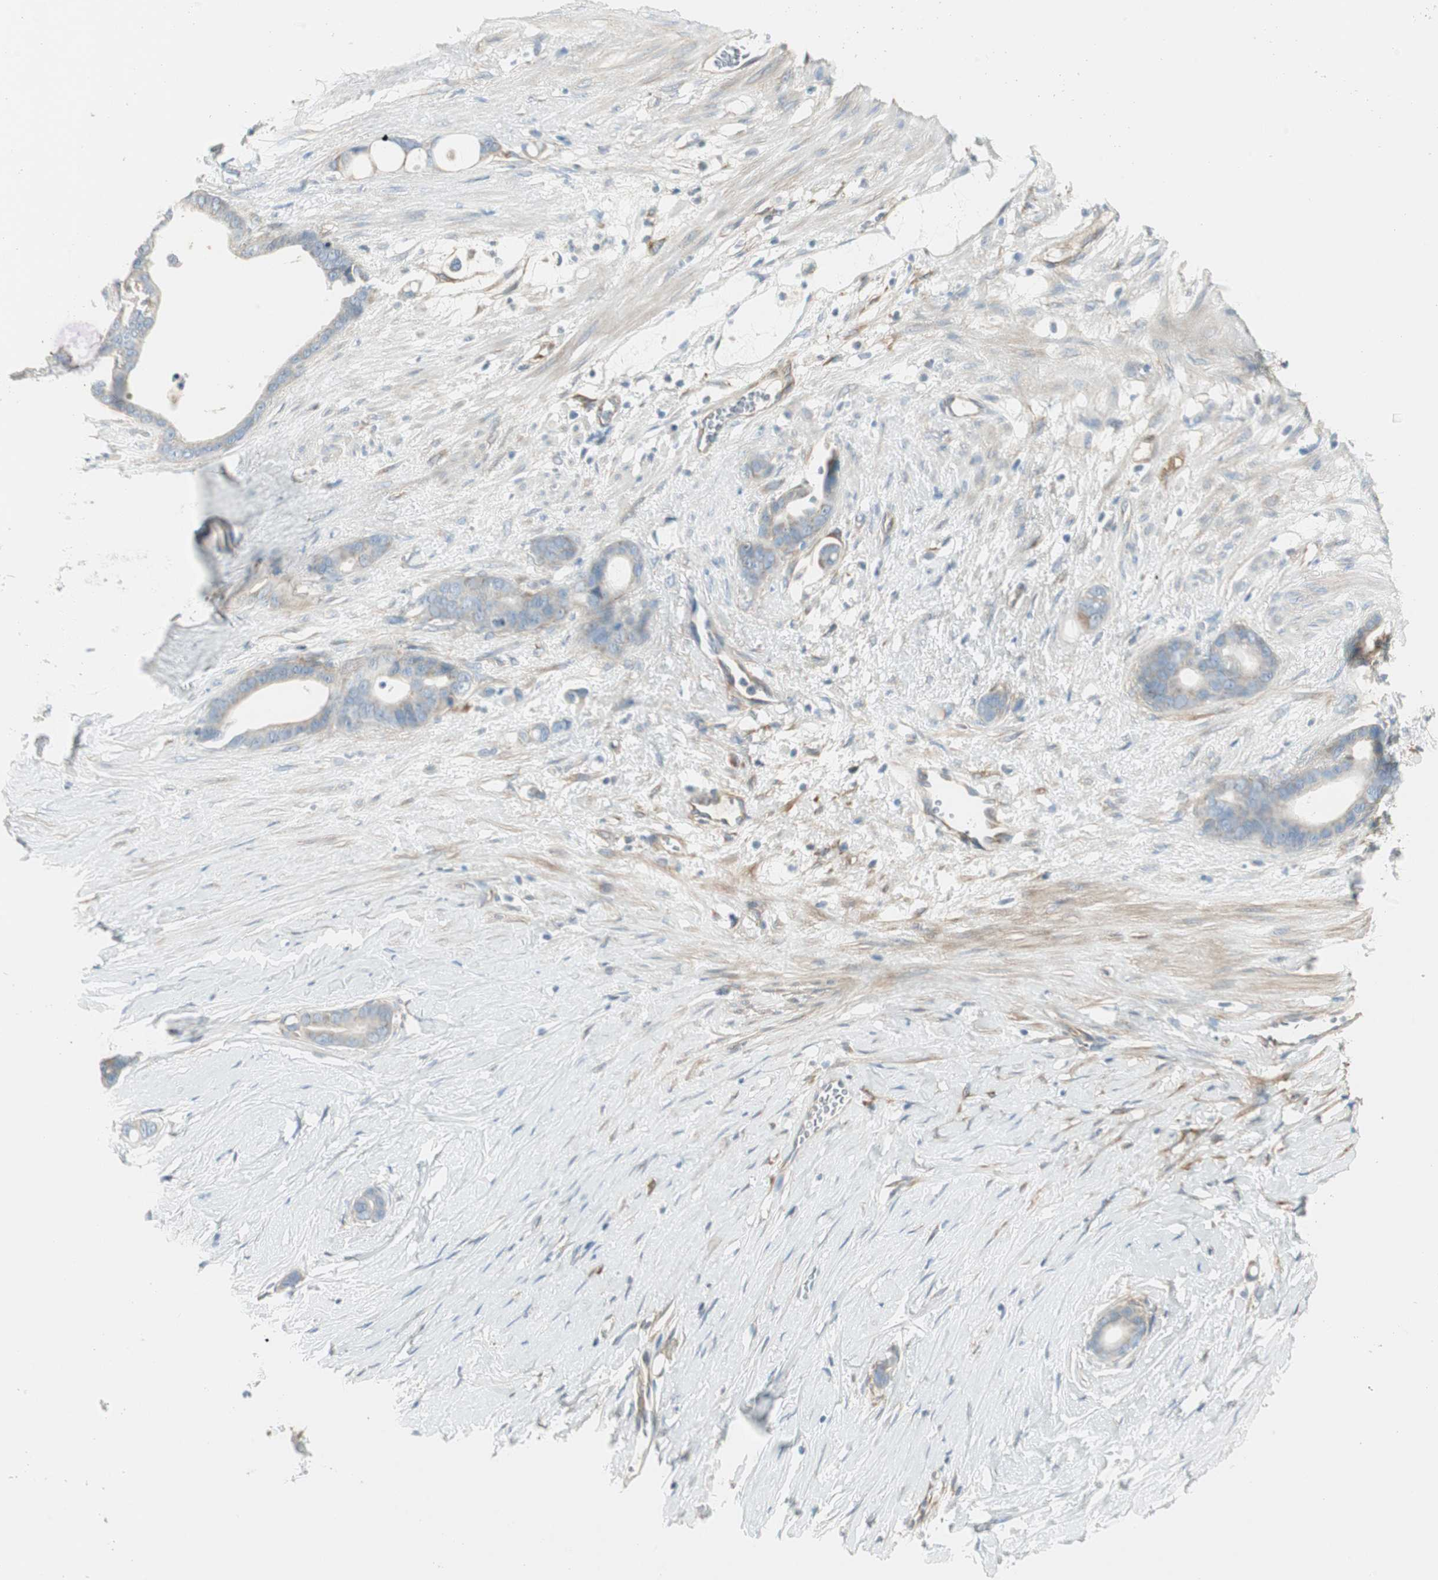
{"staining": {"intensity": "weak", "quantity": "<25%", "location": "cytoplasmic/membranous"}, "tissue": "stomach cancer", "cell_type": "Tumor cells", "image_type": "cancer", "snomed": [{"axis": "morphology", "description": "Adenocarcinoma, NOS"}, {"axis": "topography", "description": "Stomach"}], "caption": "Immunohistochemical staining of human stomach adenocarcinoma reveals no significant expression in tumor cells.", "gene": "STON1-GTF2A1L", "patient": {"sex": "female", "age": 75}}